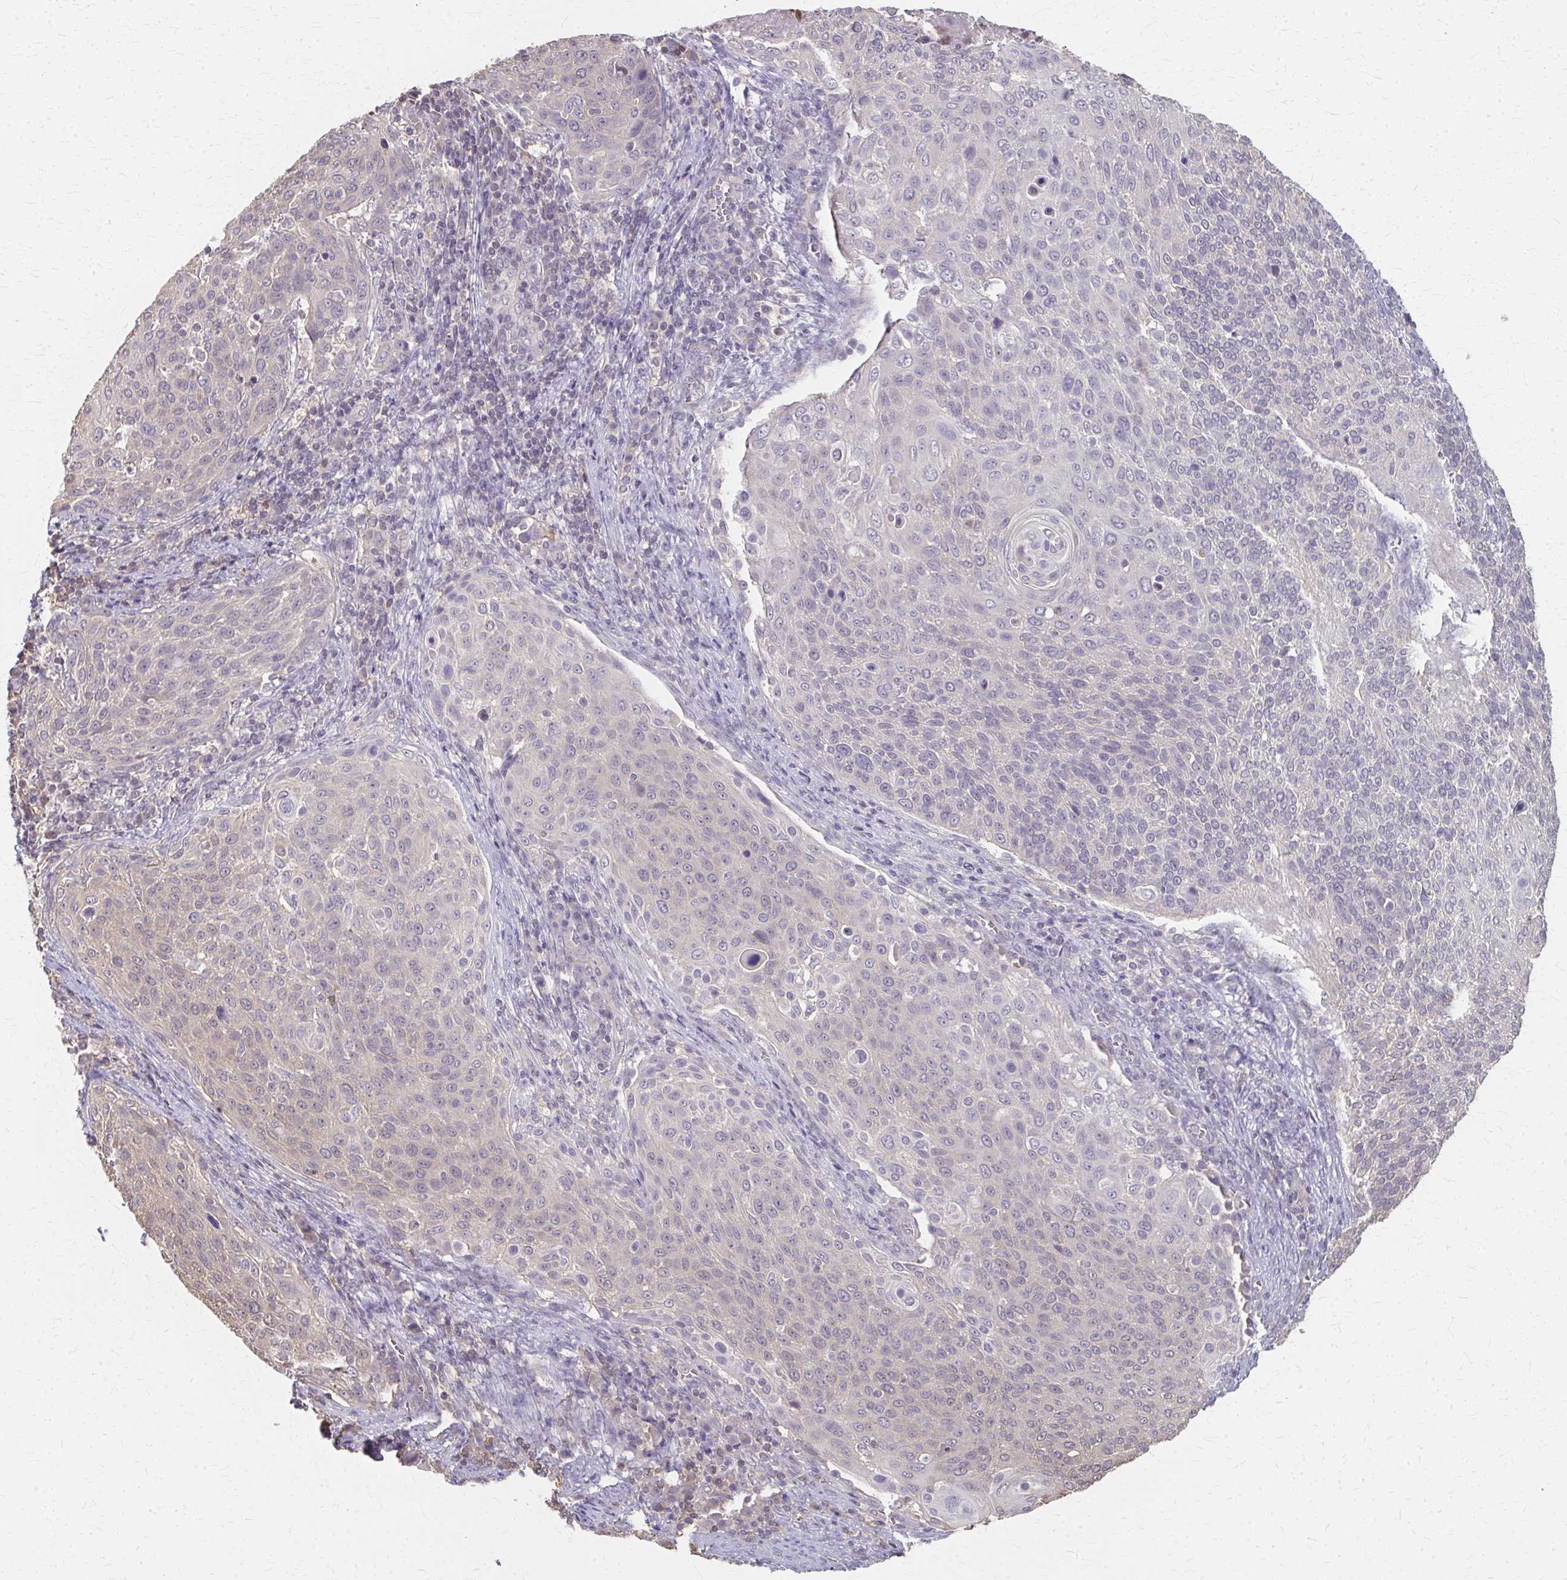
{"staining": {"intensity": "negative", "quantity": "none", "location": "none"}, "tissue": "cervical cancer", "cell_type": "Tumor cells", "image_type": "cancer", "snomed": [{"axis": "morphology", "description": "Squamous cell carcinoma, NOS"}, {"axis": "topography", "description": "Cervix"}], "caption": "Immunohistochemical staining of squamous cell carcinoma (cervical) demonstrates no significant positivity in tumor cells. (Immunohistochemistry (ihc), brightfield microscopy, high magnification).", "gene": "RABGAP1L", "patient": {"sex": "female", "age": 31}}